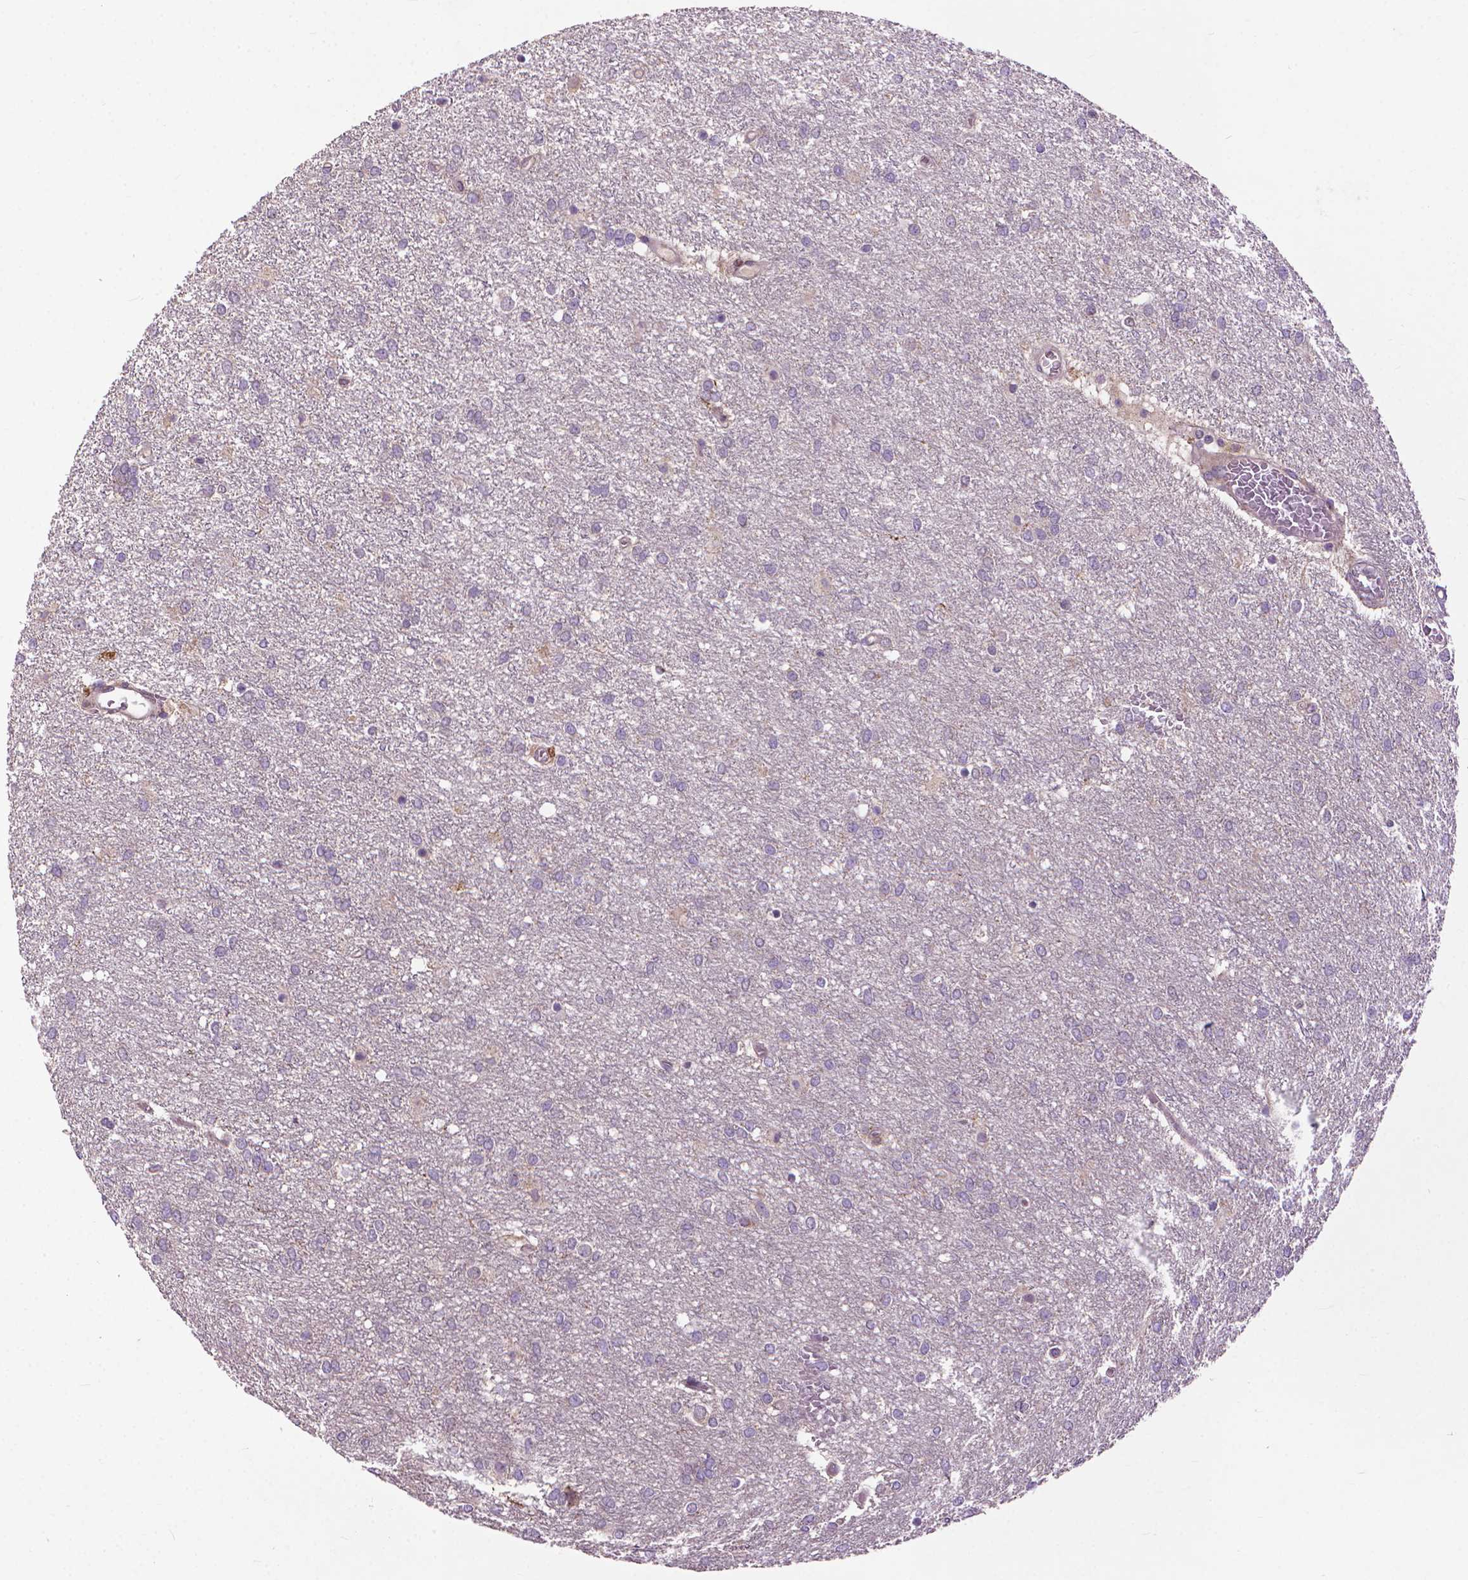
{"staining": {"intensity": "negative", "quantity": "none", "location": "none"}, "tissue": "glioma", "cell_type": "Tumor cells", "image_type": "cancer", "snomed": [{"axis": "morphology", "description": "Glioma, malignant, High grade"}, {"axis": "topography", "description": "Brain"}], "caption": "Human glioma stained for a protein using immunohistochemistry exhibits no staining in tumor cells.", "gene": "MYH14", "patient": {"sex": "female", "age": 61}}